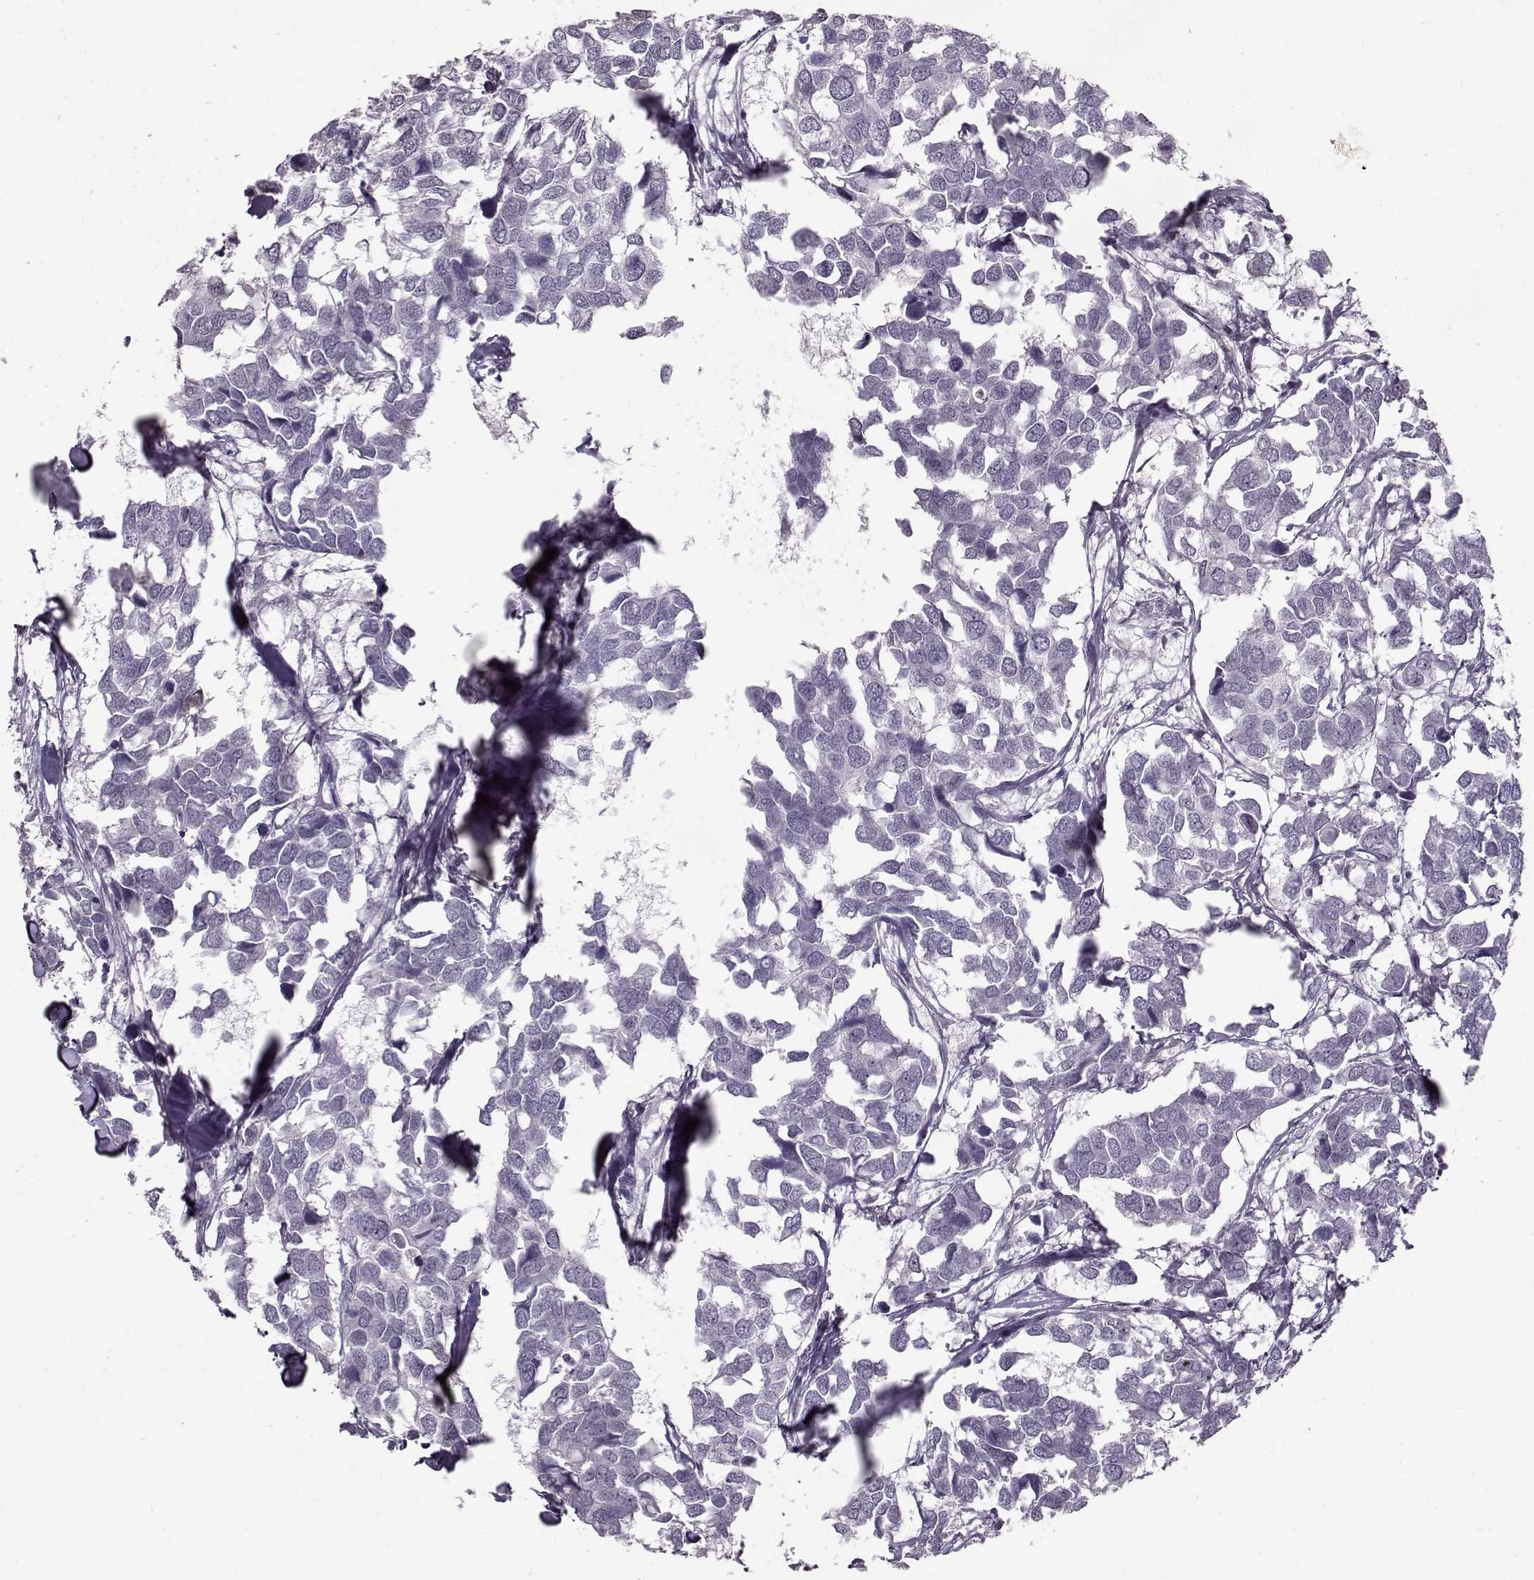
{"staining": {"intensity": "negative", "quantity": "none", "location": "none"}, "tissue": "breast cancer", "cell_type": "Tumor cells", "image_type": "cancer", "snomed": [{"axis": "morphology", "description": "Duct carcinoma"}, {"axis": "topography", "description": "Breast"}], "caption": "Breast cancer stained for a protein using IHC shows no staining tumor cells.", "gene": "PCP4", "patient": {"sex": "female", "age": 83}}